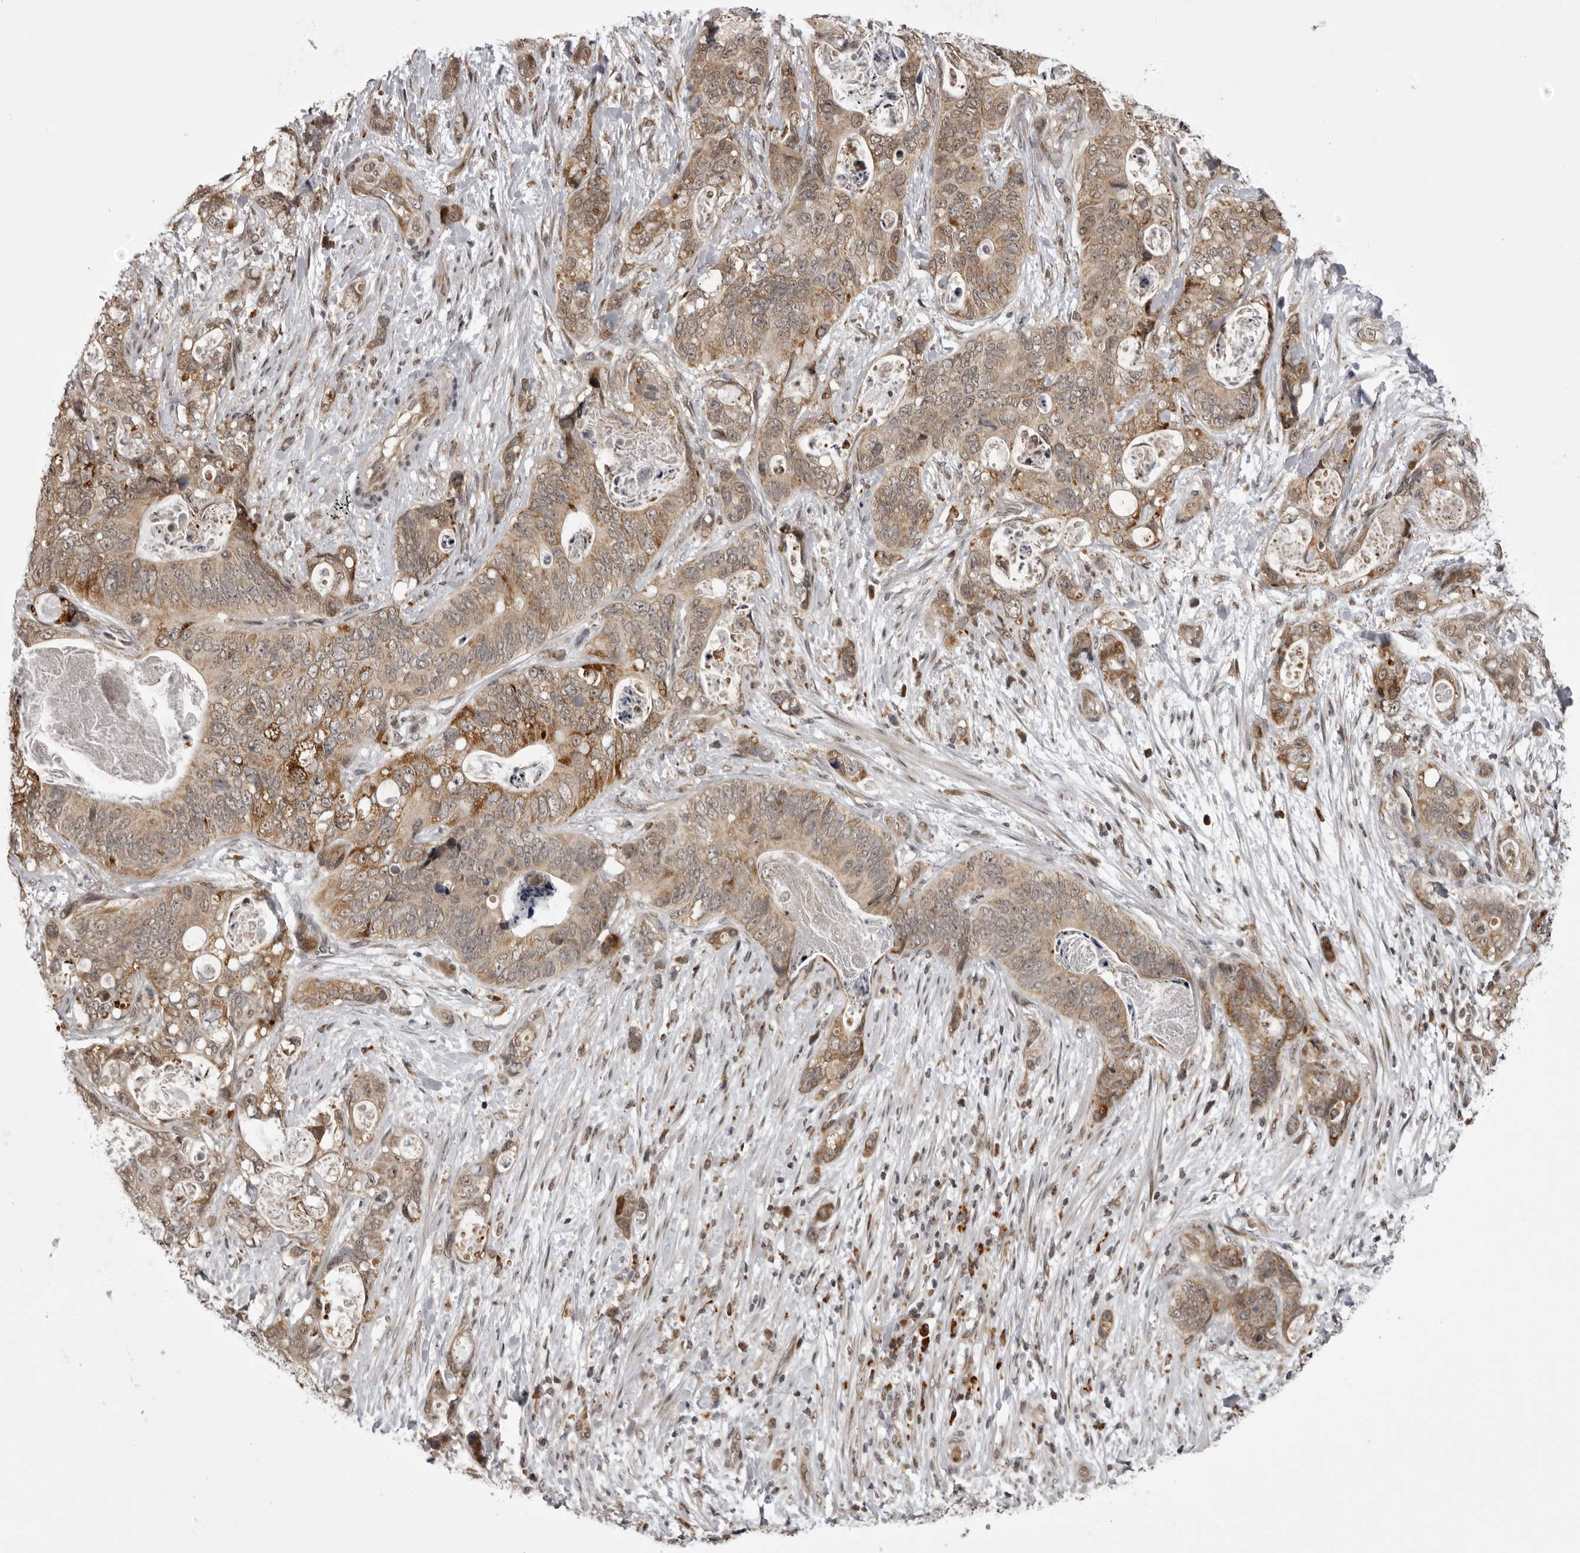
{"staining": {"intensity": "moderate", "quantity": "25%-75%", "location": "cytoplasmic/membranous"}, "tissue": "stomach cancer", "cell_type": "Tumor cells", "image_type": "cancer", "snomed": [{"axis": "morphology", "description": "Normal tissue, NOS"}, {"axis": "morphology", "description": "Adenocarcinoma, NOS"}, {"axis": "topography", "description": "Stomach"}], "caption": "Protein expression analysis of human stomach cancer (adenocarcinoma) reveals moderate cytoplasmic/membranous expression in about 25%-75% of tumor cells.", "gene": "C1orf109", "patient": {"sex": "female", "age": 89}}